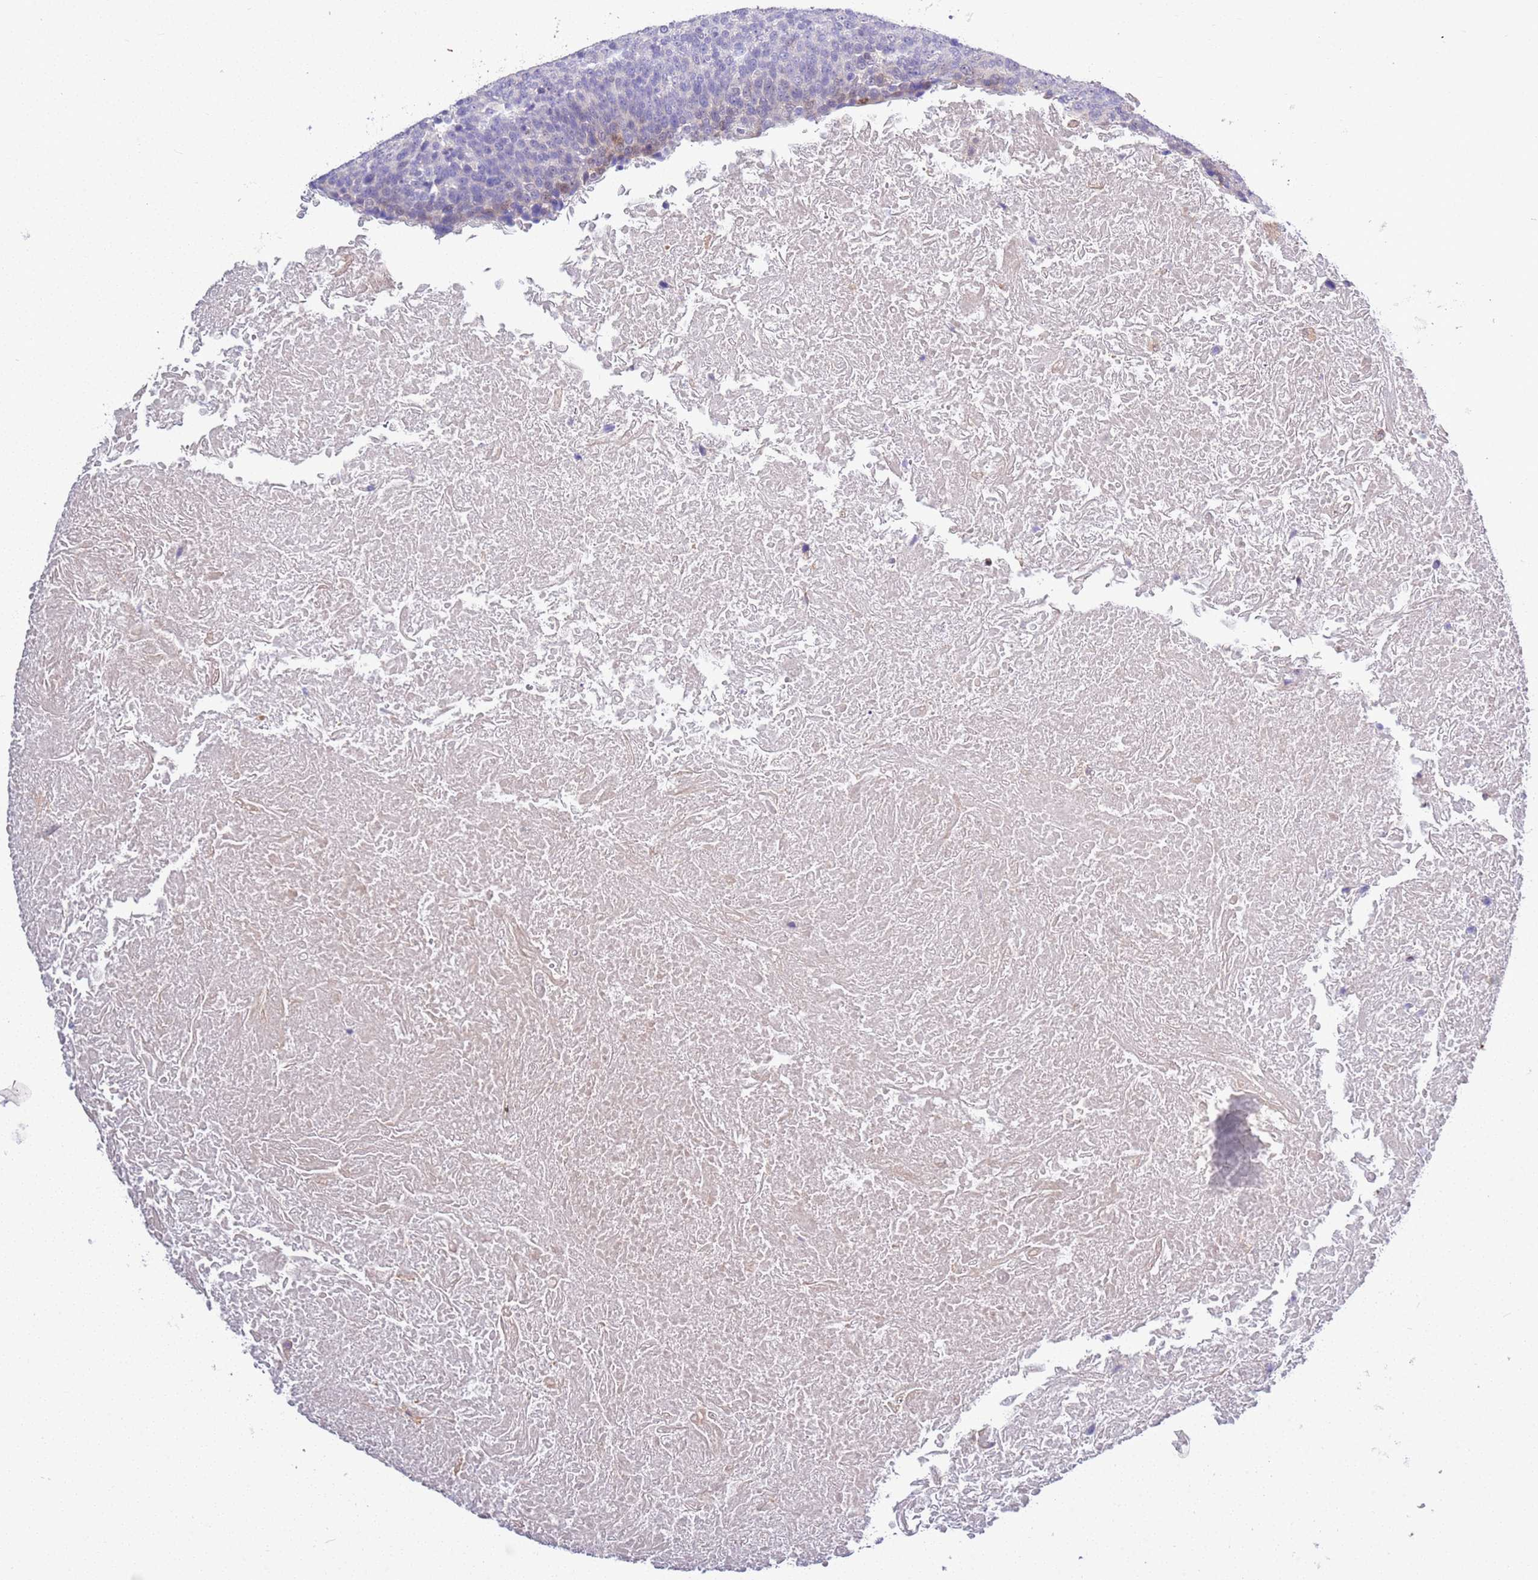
{"staining": {"intensity": "weak", "quantity": "<25%", "location": "nuclear"}, "tissue": "head and neck cancer", "cell_type": "Tumor cells", "image_type": "cancer", "snomed": [{"axis": "morphology", "description": "Squamous cell carcinoma, NOS"}, {"axis": "morphology", "description": "Squamous cell carcinoma, metastatic, NOS"}, {"axis": "topography", "description": "Lymph node"}, {"axis": "topography", "description": "Head-Neck"}], "caption": "DAB (3,3'-diaminobenzidine) immunohistochemical staining of head and neck cancer (squamous cell carcinoma) shows no significant positivity in tumor cells.", "gene": "BRMS1L", "patient": {"sex": "male", "age": 62}}